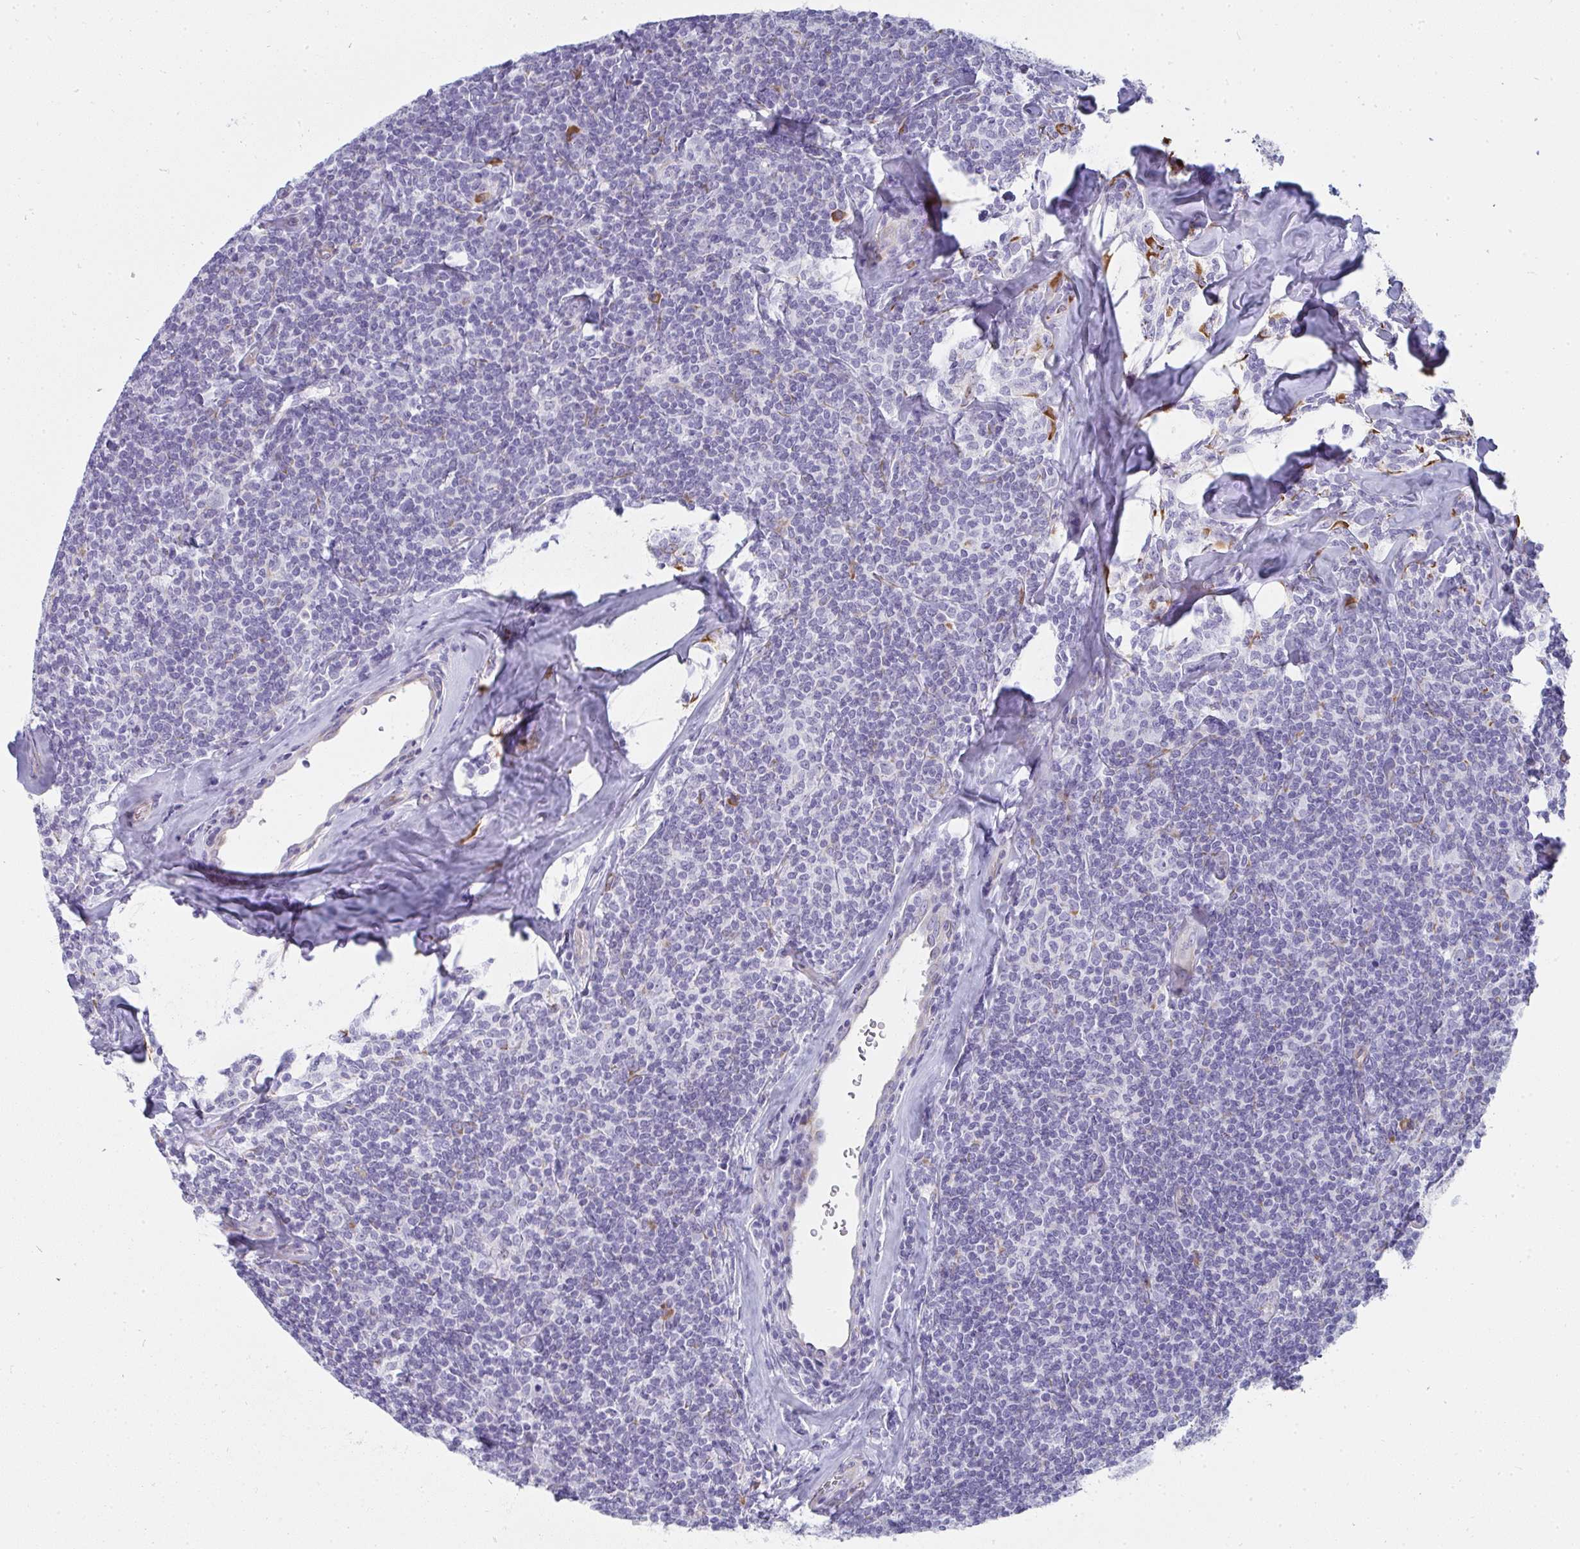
{"staining": {"intensity": "negative", "quantity": "none", "location": "none"}, "tissue": "lymphoma", "cell_type": "Tumor cells", "image_type": "cancer", "snomed": [{"axis": "morphology", "description": "Malignant lymphoma, non-Hodgkin's type, Low grade"}, {"axis": "topography", "description": "Lymph node"}], "caption": "An image of human low-grade malignant lymphoma, non-Hodgkin's type is negative for staining in tumor cells.", "gene": "SHROOM1", "patient": {"sex": "female", "age": 56}}